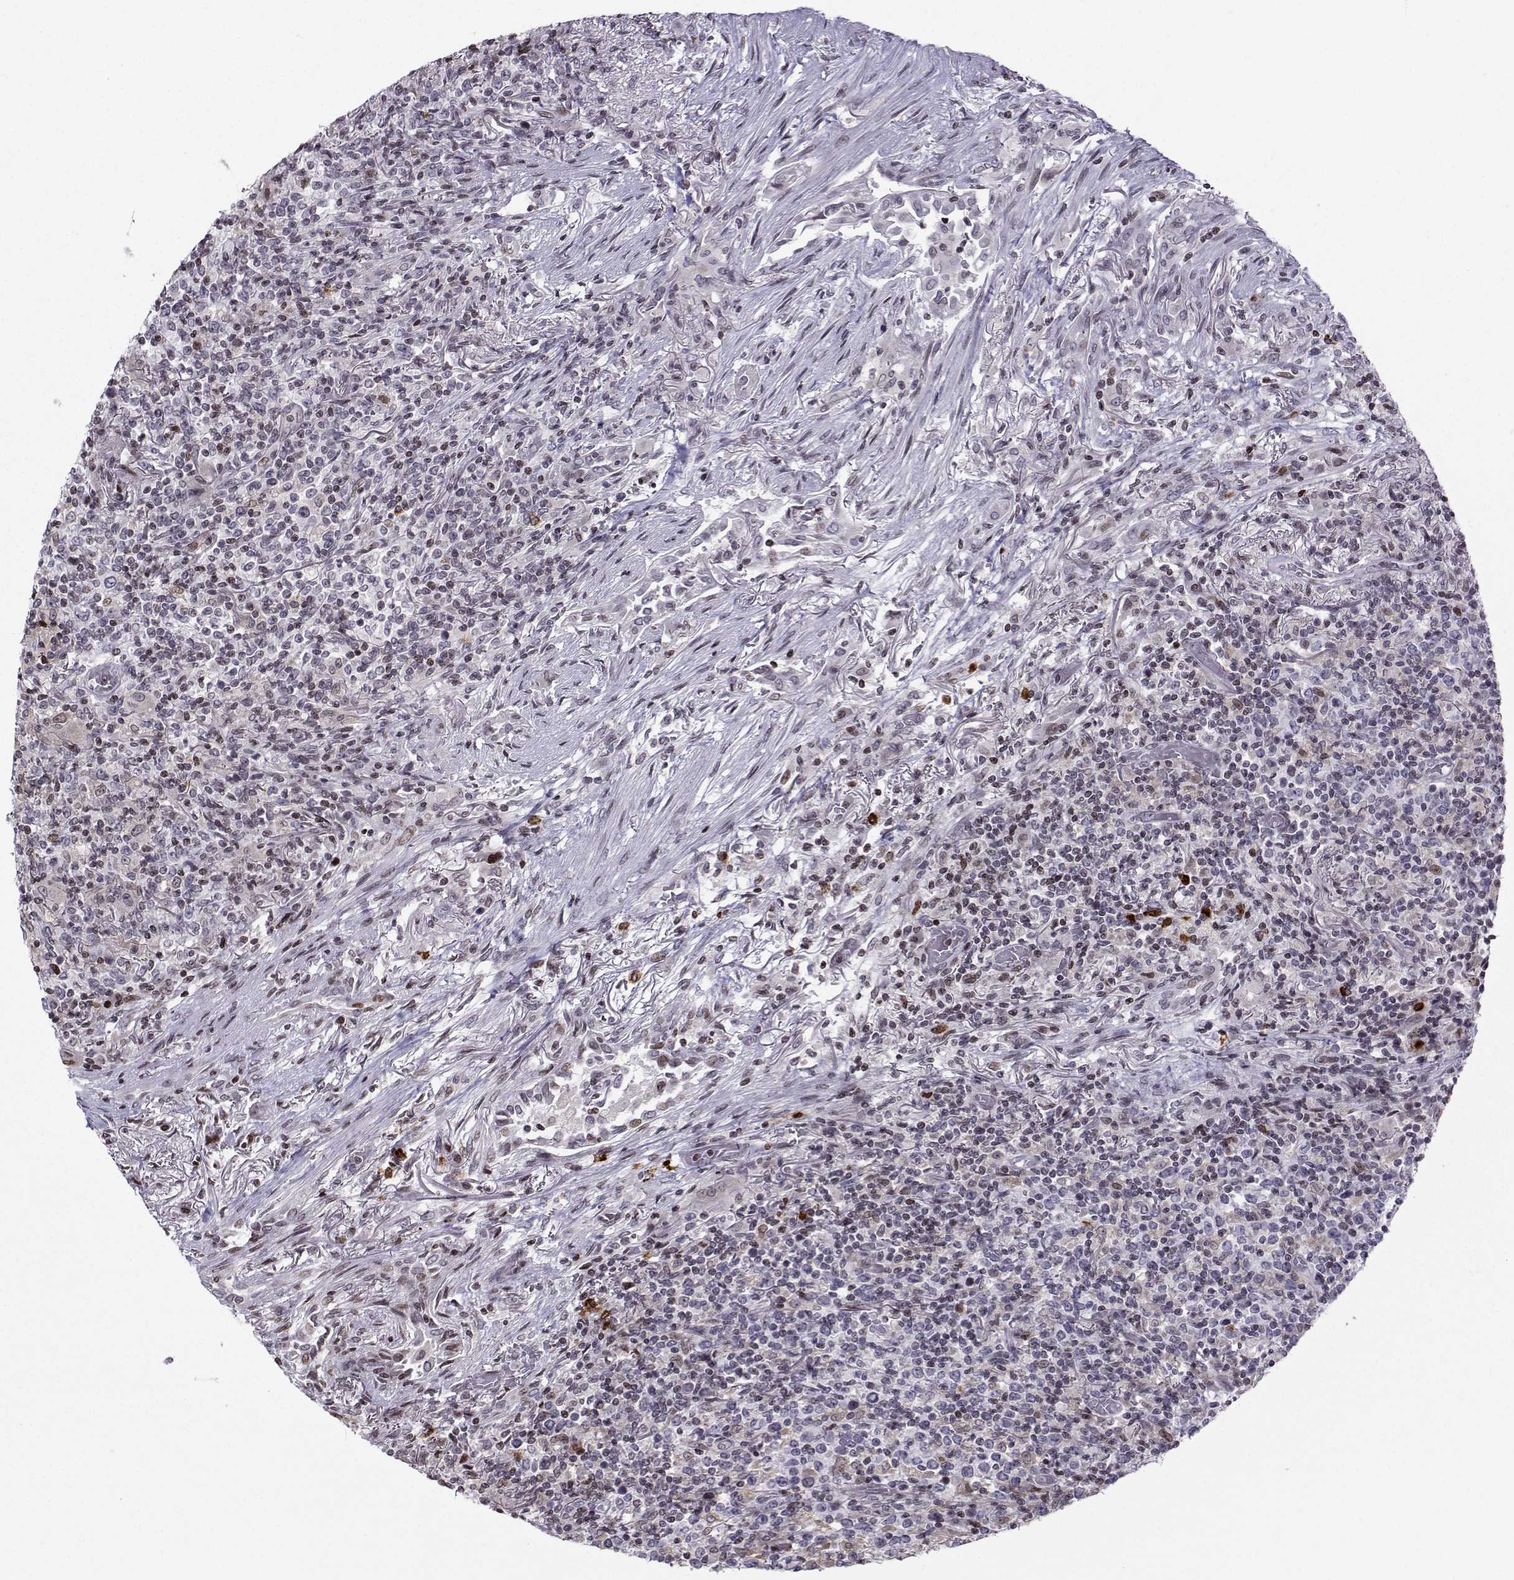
{"staining": {"intensity": "negative", "quantity": "none", "location": "none"}, "tissue": "lymphoma", "cell_type": "Tumor cells", "image_type": "cancer", "snomed": [{"axis": "morphology", "description": "Malignant lymphoma, non-Hodgkin's type, High grade"}, {"axis": "topography", "description": "Lung"}], "caption": "This is a image of immunohistochemistry staining of lymphoma, which shows no expression in tumor cells.", "gene": "ZNF19", "patient": {"sex": "male", "age": 79}}